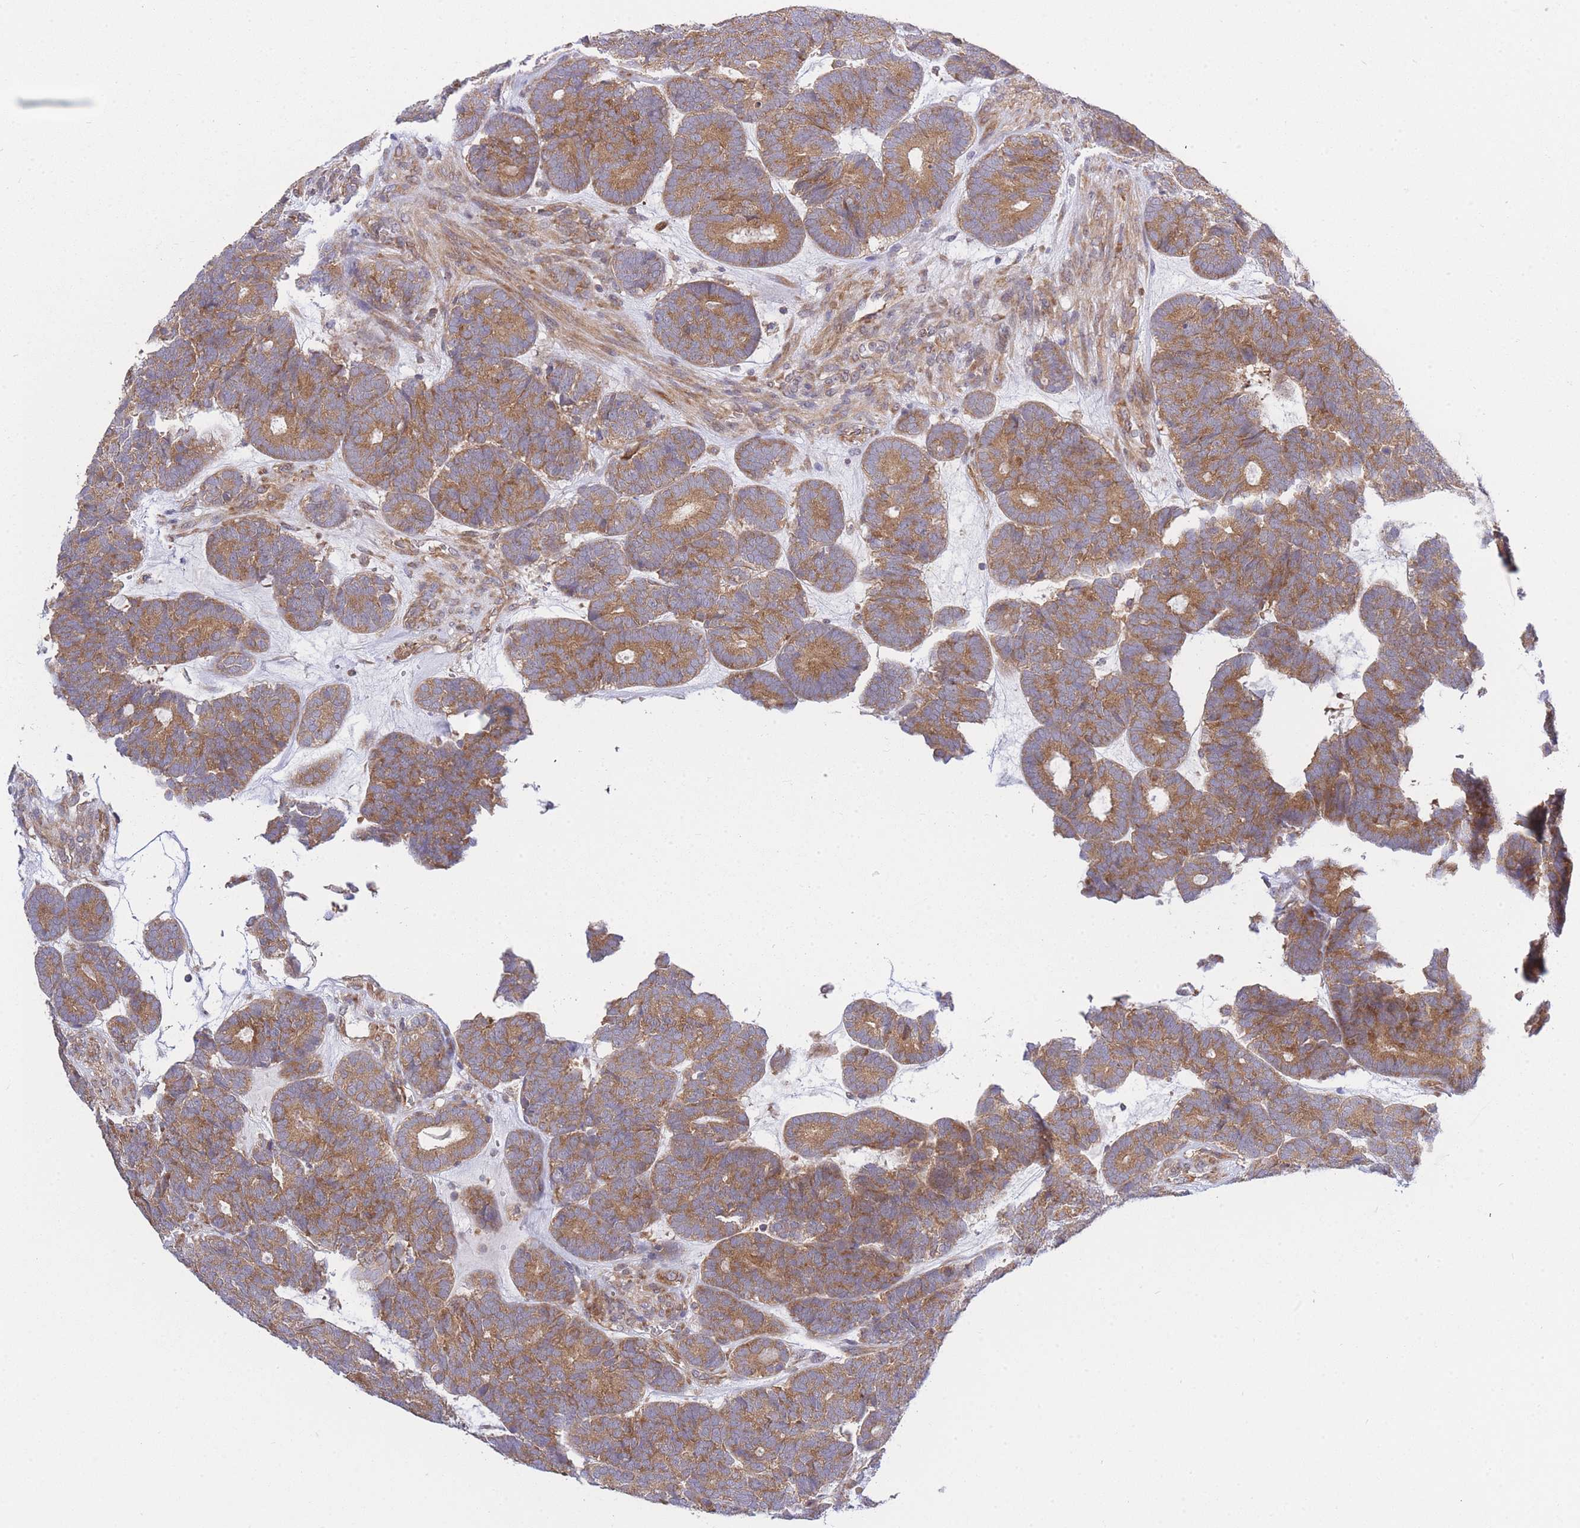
{"staining": {"intensity": "moderate", "quantity": ">75%", "location": "cytoplasmic/membranous"}, "tissue": "head and neck cancer", "cell_type": "Tumor cells", "image_type": "cancer", "snomed": [{"axis": "morphology", "description": "Adenocarcinoma, NOS"}, {"axis": "topography", "description": "Head-Neck"}], "caption": "A brown stain highlights moderate cytoplasmic/membranous staining of a protein in head and neck cancer (adenocarcinoma) tumor cells.", "gene": "EIF2B2", "patient": {"sex": "female", "age": 81}}